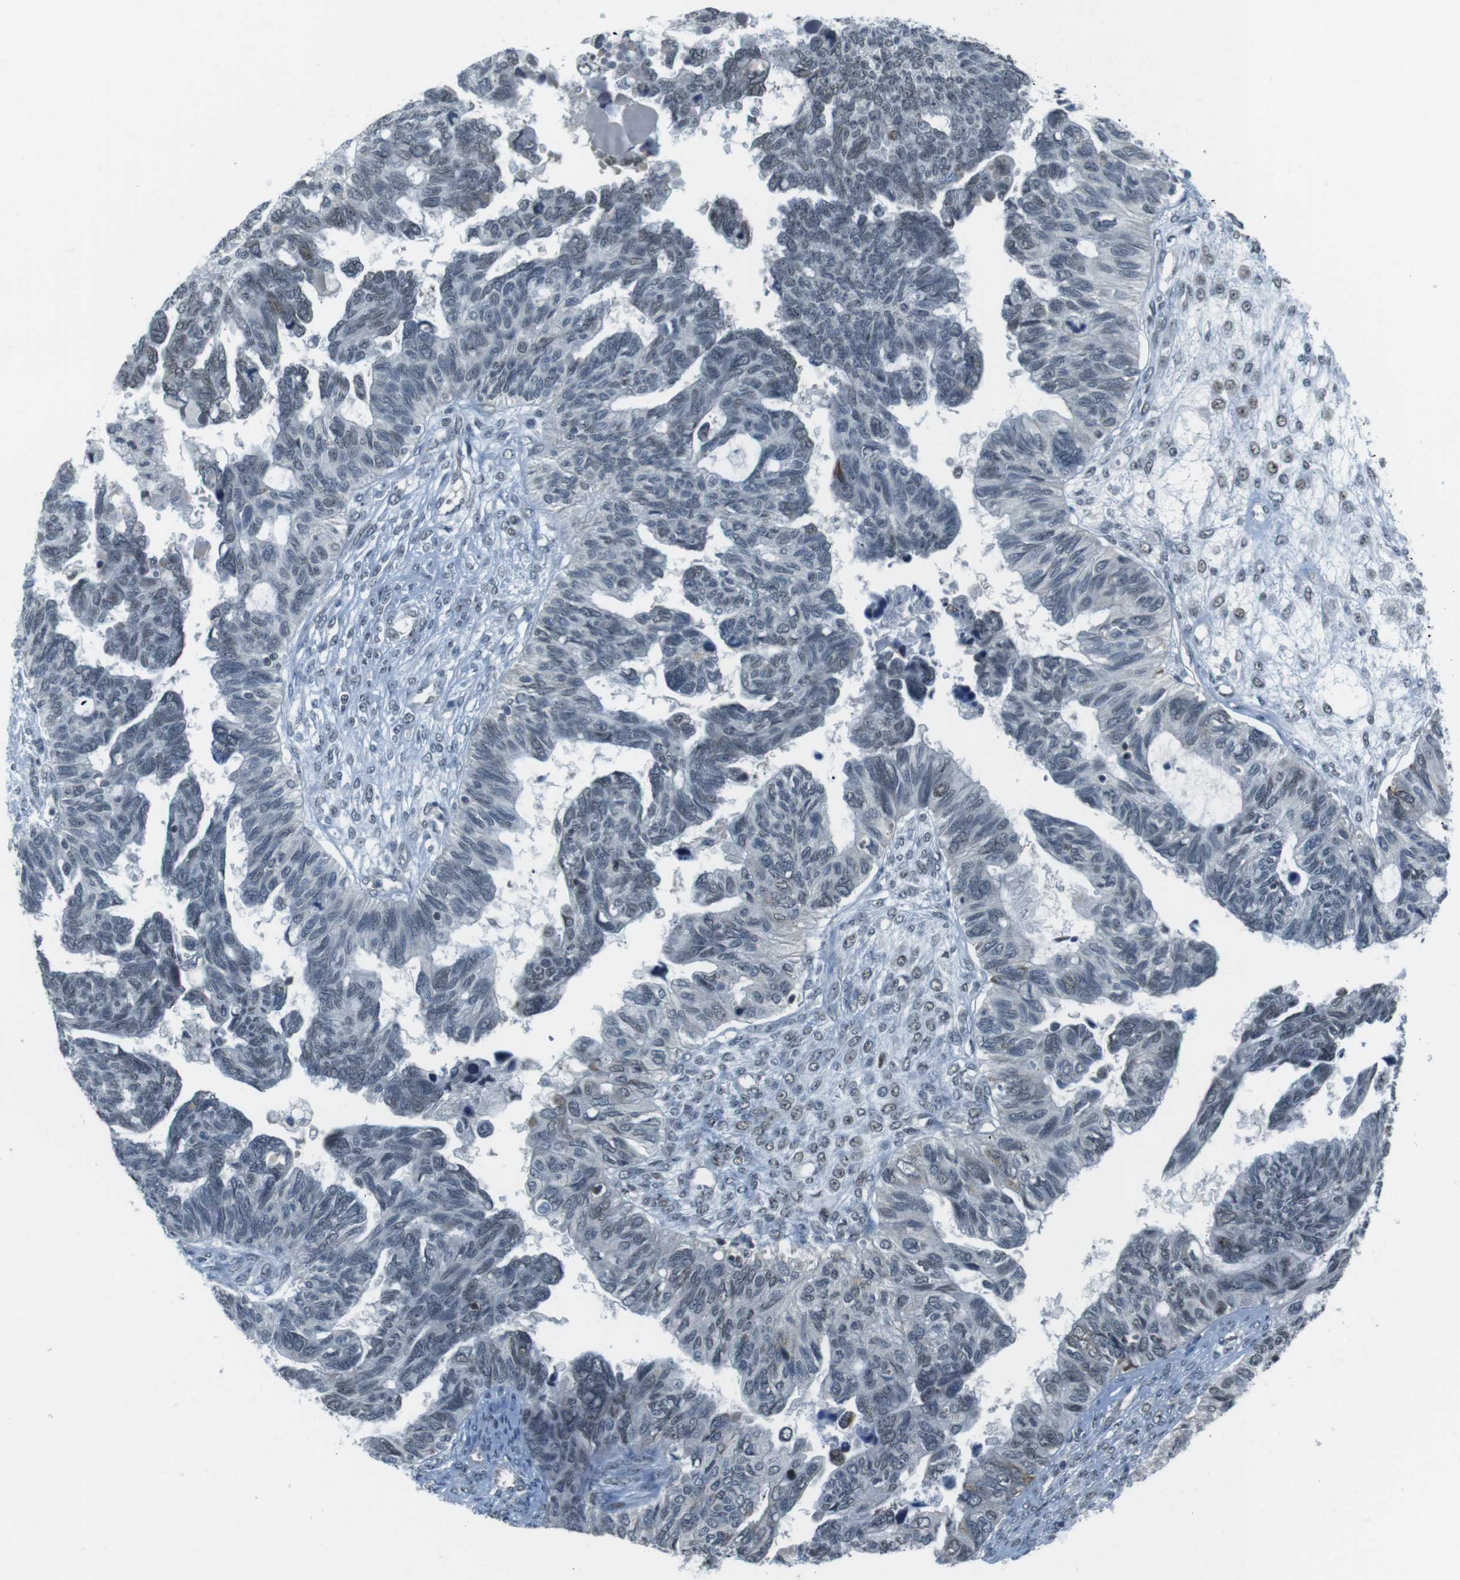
{"staining": {"intensity": "weak", "quantity": "<25%", "location": "nuclear"}, "tissue": "ovarian cancer", "cell_type": "Tumor cells", "image_type": "cancer", "snomed": [{"axis": "morphology", "description": "Cystadenocarcinoma, serous, NOS"}, {"axis": "topography", "description": "Ovary"}], "caption": "Ovarian serous cystadenocarcinoma was stained to show a protein in brown. There is no significant staining in tumor cells. Brightfield microscopy of immunohistochemistry (IHC) stained with DAB (3,3'-diaminobenzidine) (brown) and hematoxylin (blue), captured at high magnification.", "gene": "USP7", "patient": {"sex": "female", "age": 79}}